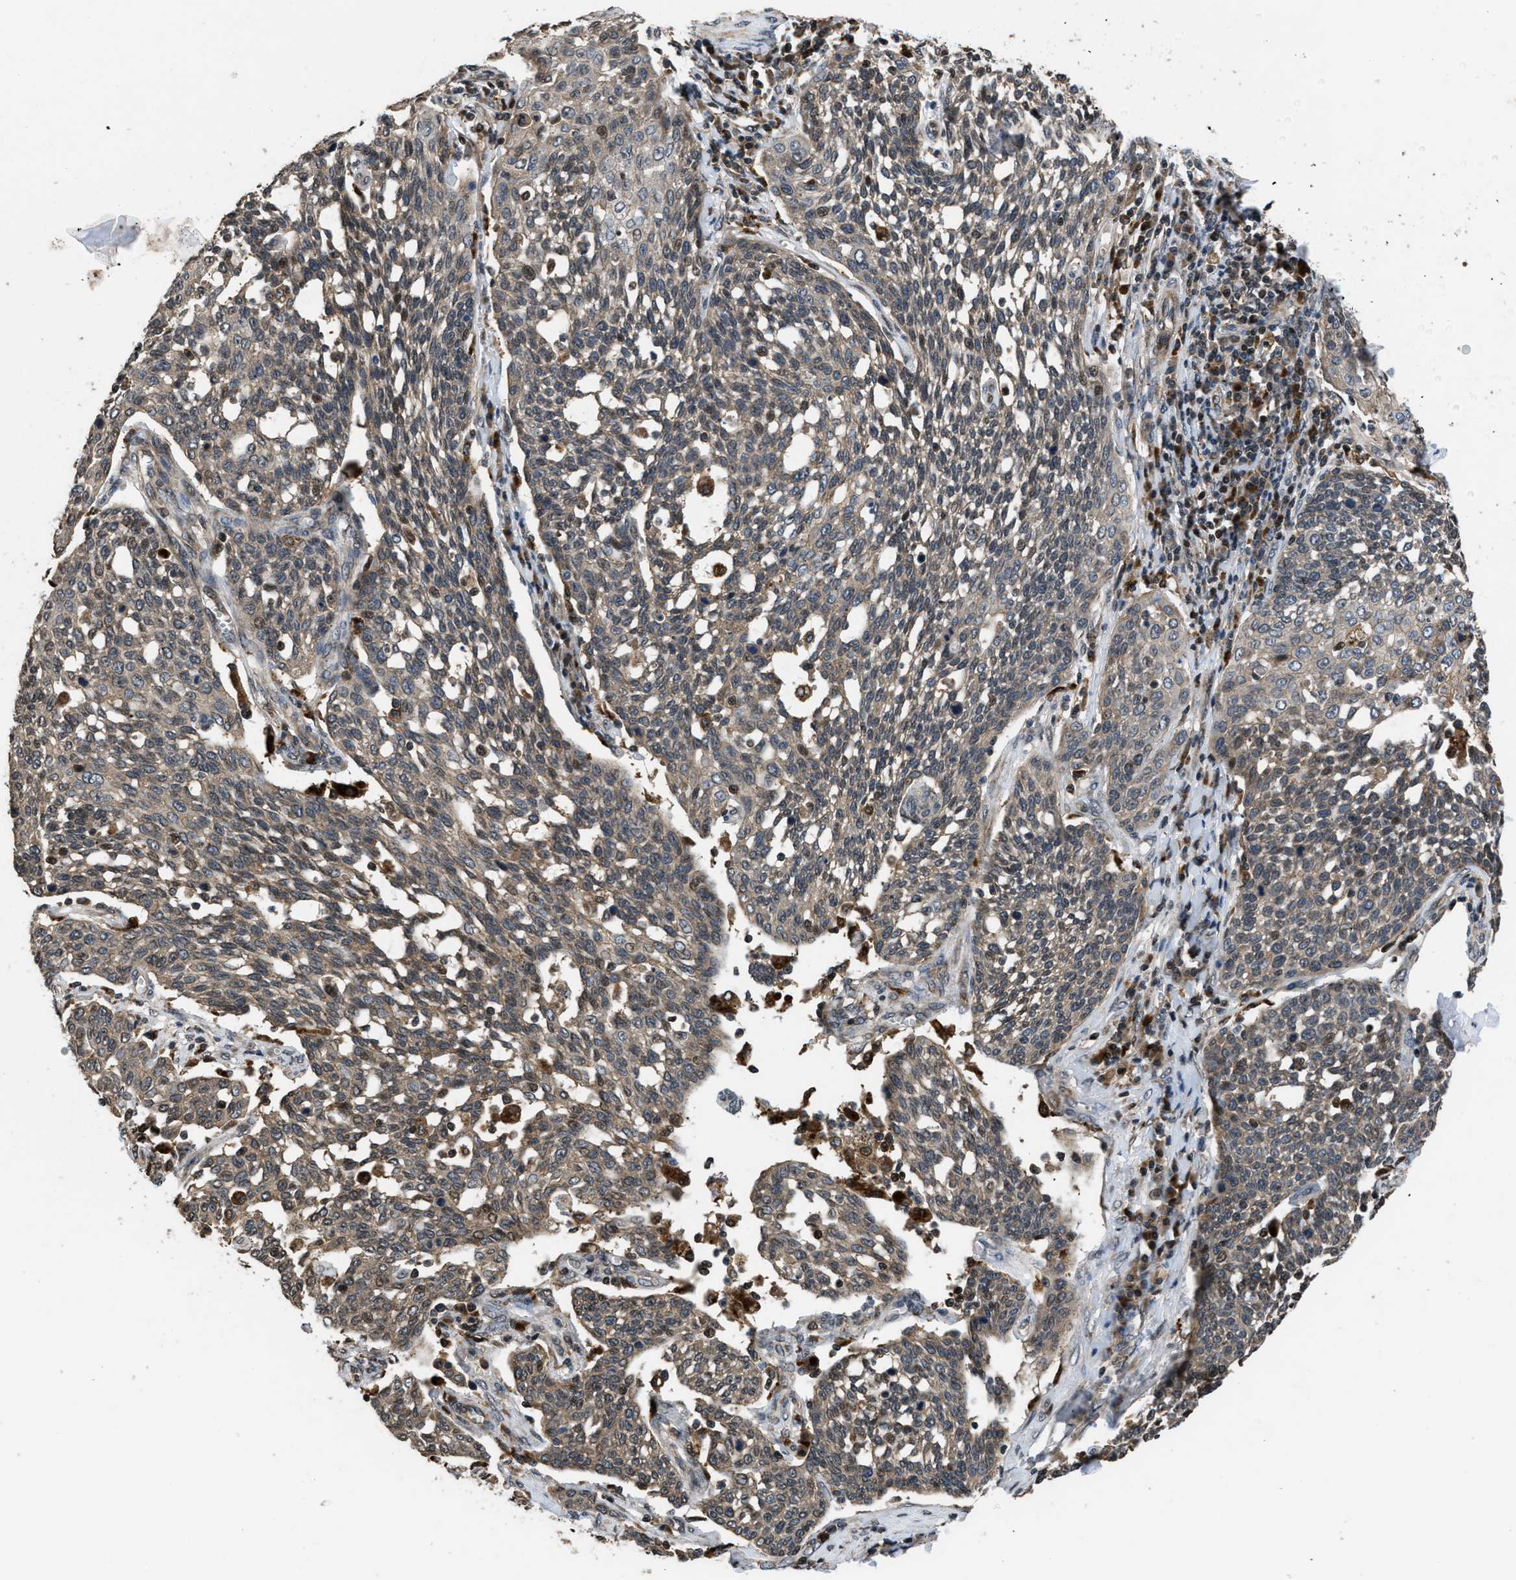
{"staining": {"intensity": "weak", "quantity": ">75%", "location": "cytoplasmic/membranous,nuclear"}, "tissue": "cervical cancer", "cell_type": "Tumor cells", "image_type": "cancer", "snomed": [{"axis": "morphology", "description": "Squamous cell carcinoma, NOS"}, {"axis": "topography", "description": "Cervix"}], "caption": "This is a histology image of immunohistochemistry staining of cervical squamous cell carcinoma, which shows weak expression in the cytoplasmic/membranous and nuclear of tumor cells.", "gene": "CTBS", "patient": {"sex": "female", "age": 34}}